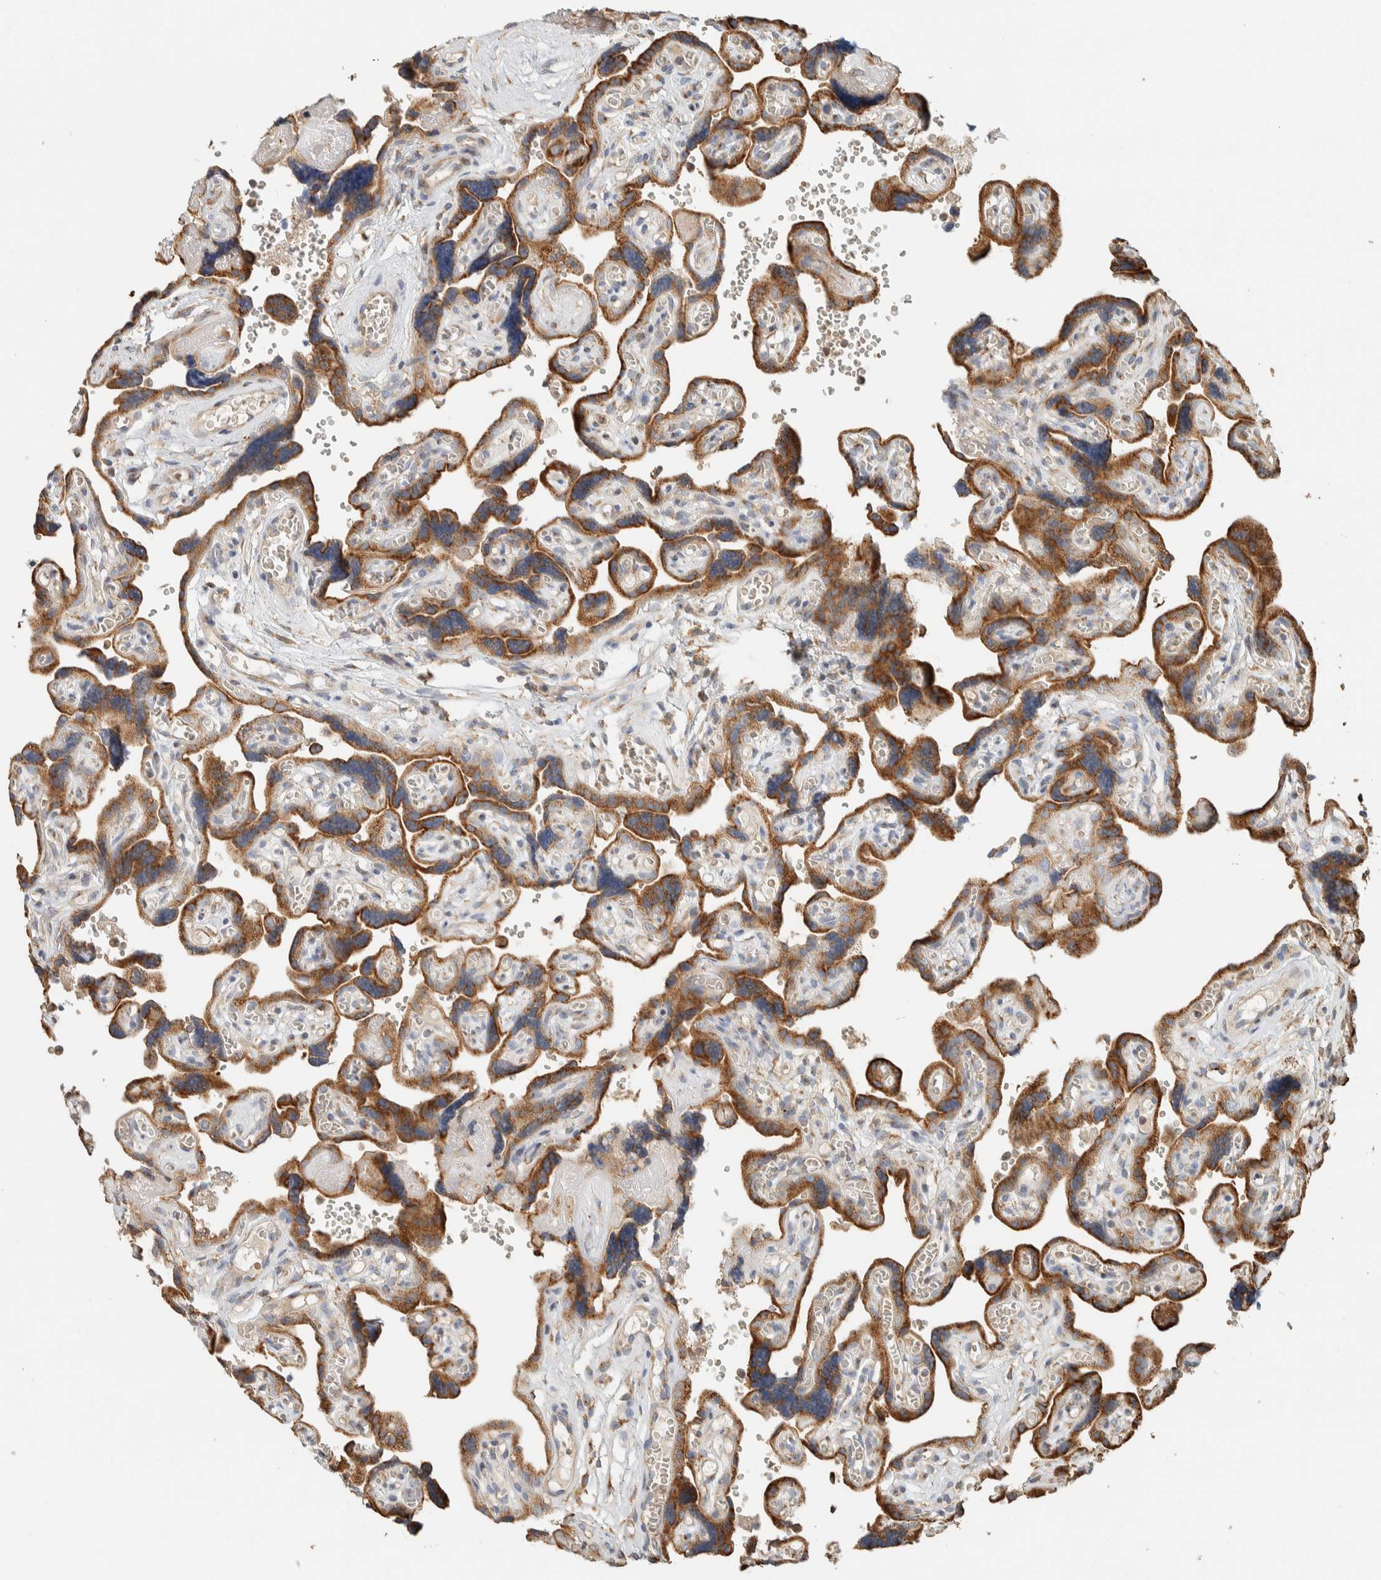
{"staining": {"intensity": "strong", "quantity": ">75%", "location": "cytoplasmic/membranous"}, "tissue": "placenta", "cell_type": "Trophoblastic cells", "image_type": "normal", "snomed": [{"axis": "morphology", "description": "Normal tissue, NOS"}, {"axis": "topography", "description": "Placenta"}], "caption": "Protein expression analysis of benign placenta demonstrates strong cytoplasmic/membranous positivity in approximately >75% of trophoblastic cells. (Stains: DAB (3,3'-diaminobenzidine) in brown, nuclei in blue, Microscopy: brightfield microscopy at high magnification).", "gene": "RAB11FIP1", "patient": {"sex": "female", "age": 30}}